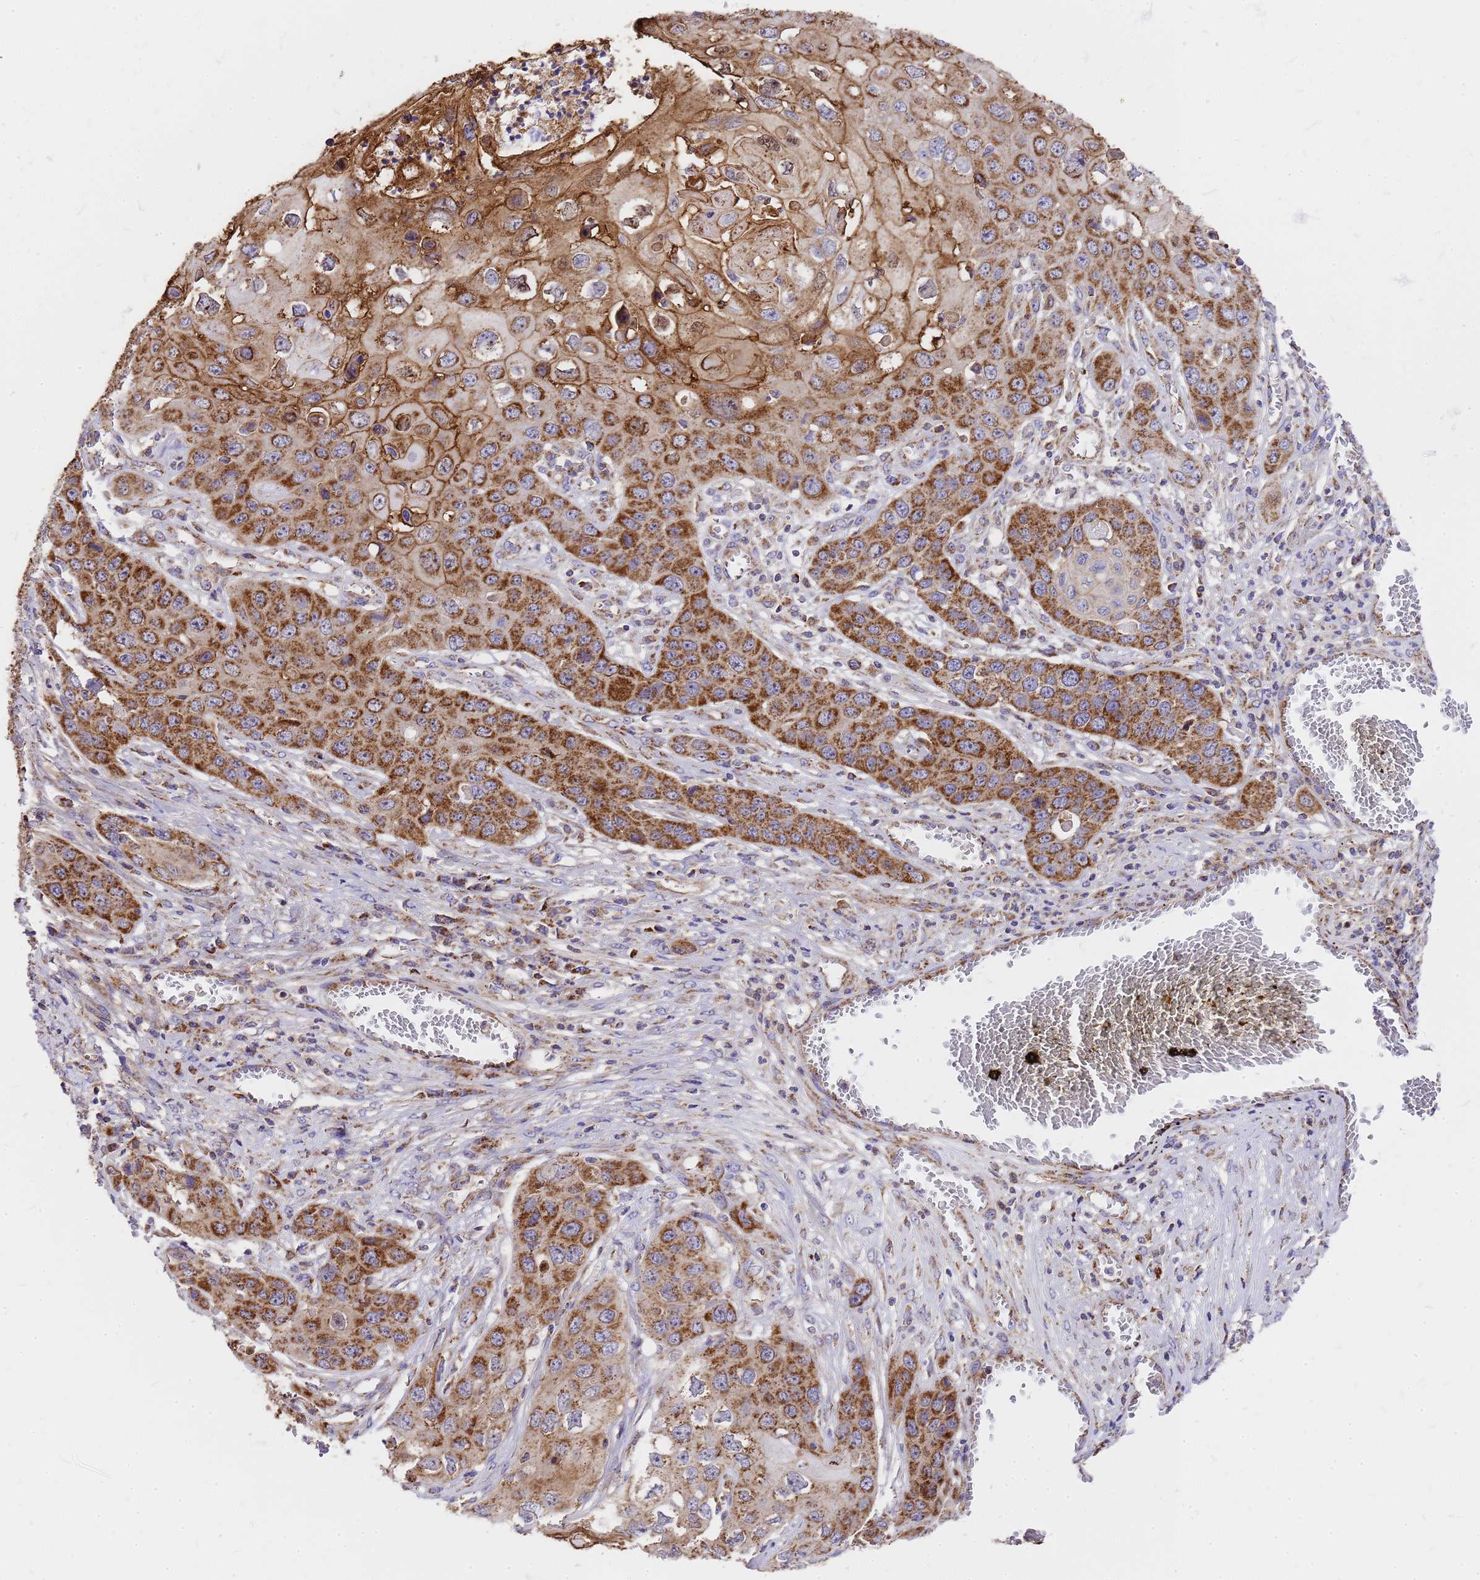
{"staining": {"intensity": "moderate", "quantity": ">75%", "location": "cytoplasmic/membranous"}, "tissue": "skin cancer", "cell_type": "Tumor cells", "image_type": "cancer", "snomed": [{"axis": "morphology", "description": "Squamous cell carcinoma, NOS"}, {"axis": "topography", "description": "Skin"}], "caption": "IHC image of human skin cancer (squamous cell carcinoma) stained for a protein (brown), which displays medium levels of moderate cytoplasmic/membranous expression in about >75% of tumor cells.", "gene": "MRPS26", "patient": {"sex": "male", "age": 55}}